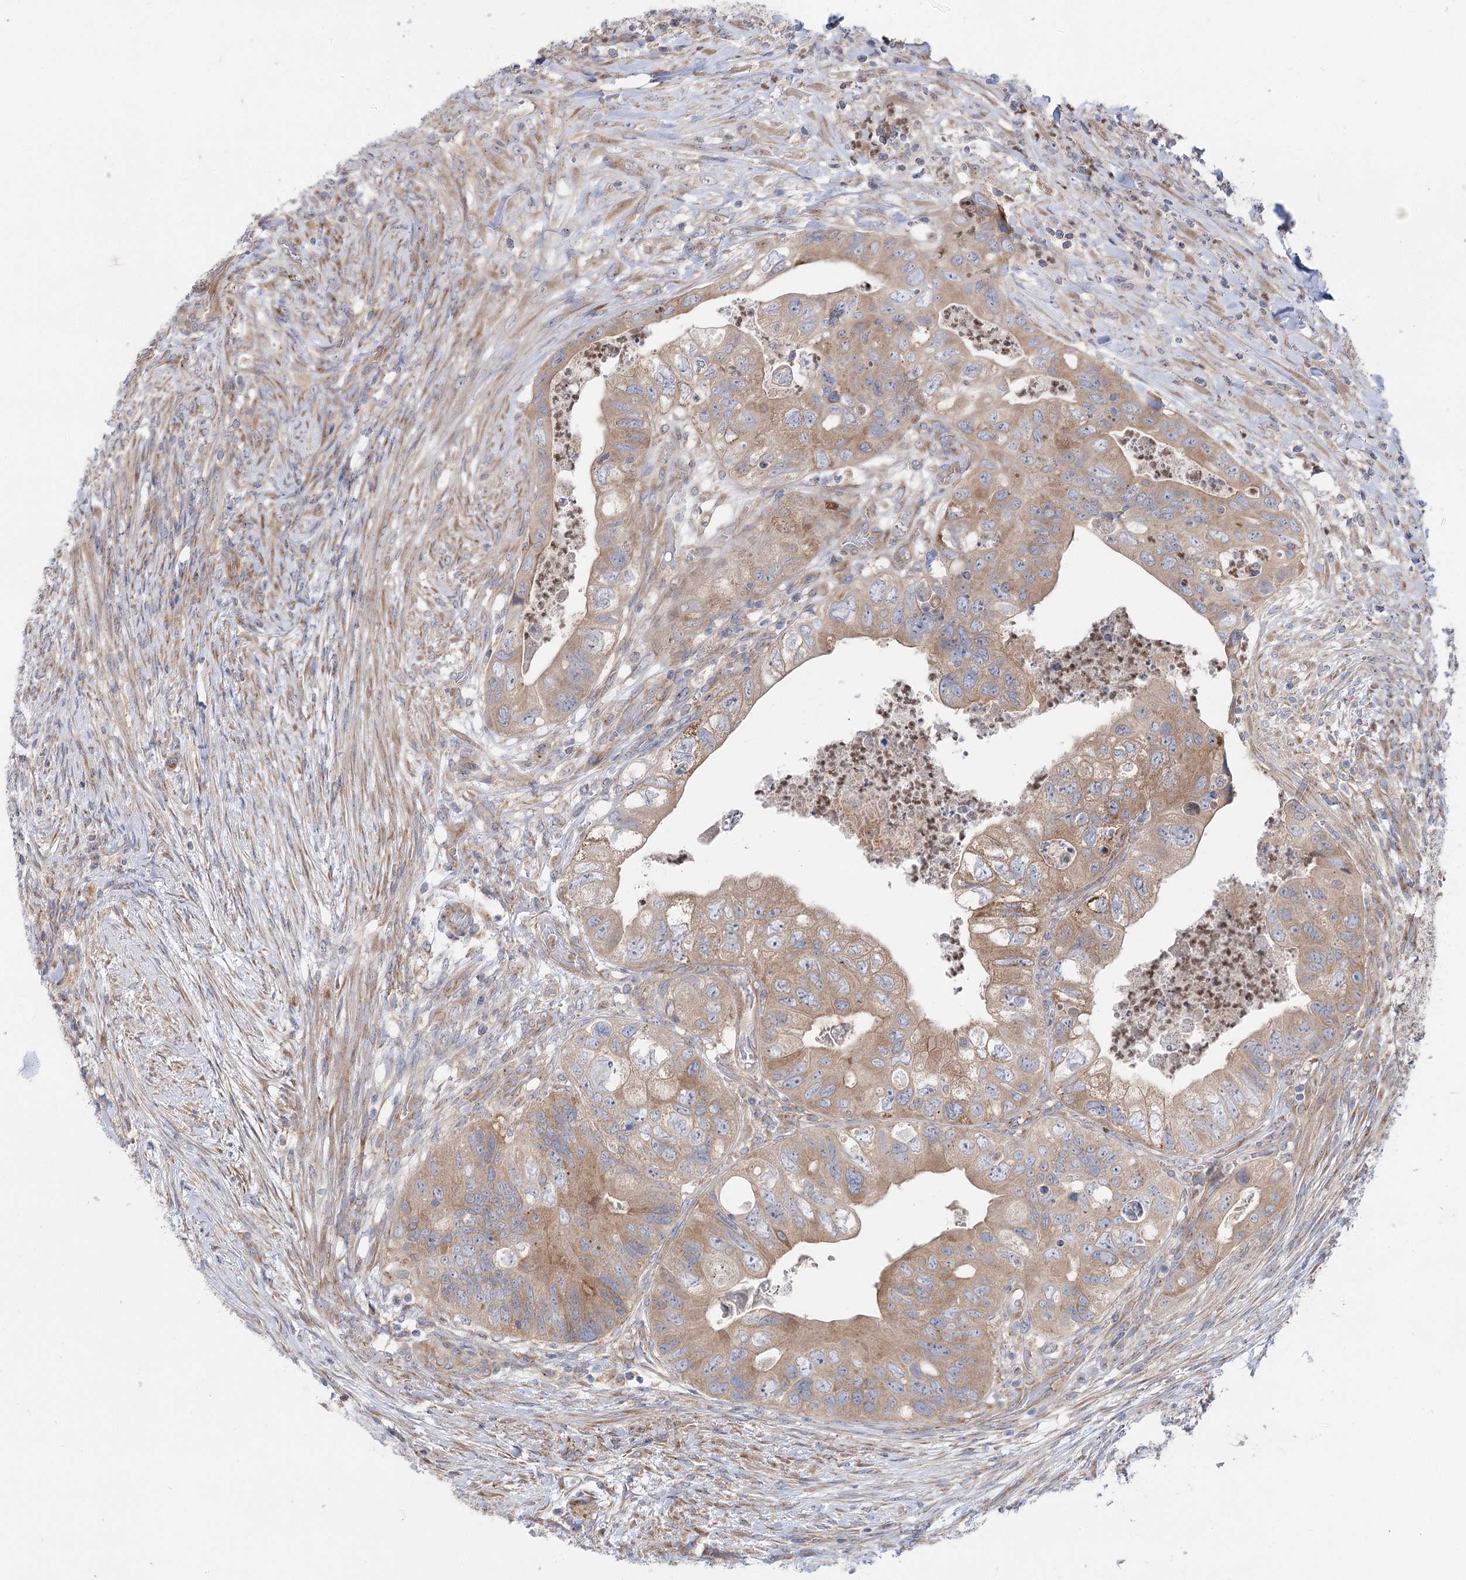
{"staining": {"intensity": "moderate", "quantity": ">75%", "location": "cytoplasmic/membranous"}, "tissue": "colorectal cancer", "cell_type": "Tumor cells", "image_type": "cancer", "snomed": [{"axis": "morphology", "description": "Adenocarcinoma, NOS"}, {"axis": "topography", "description": "Rectum"}], "caption": "The photomicrograph reveals a brown stain indicating the presence of a protein in the cytoplasmic/membranous of tumor cells in colorectal adenocarcinoma. (brown staining indicates protein expression, while blue staining denotes nuclei).", "gene": "SCN11A", "patient": {"sex": "male", "age": 63}}